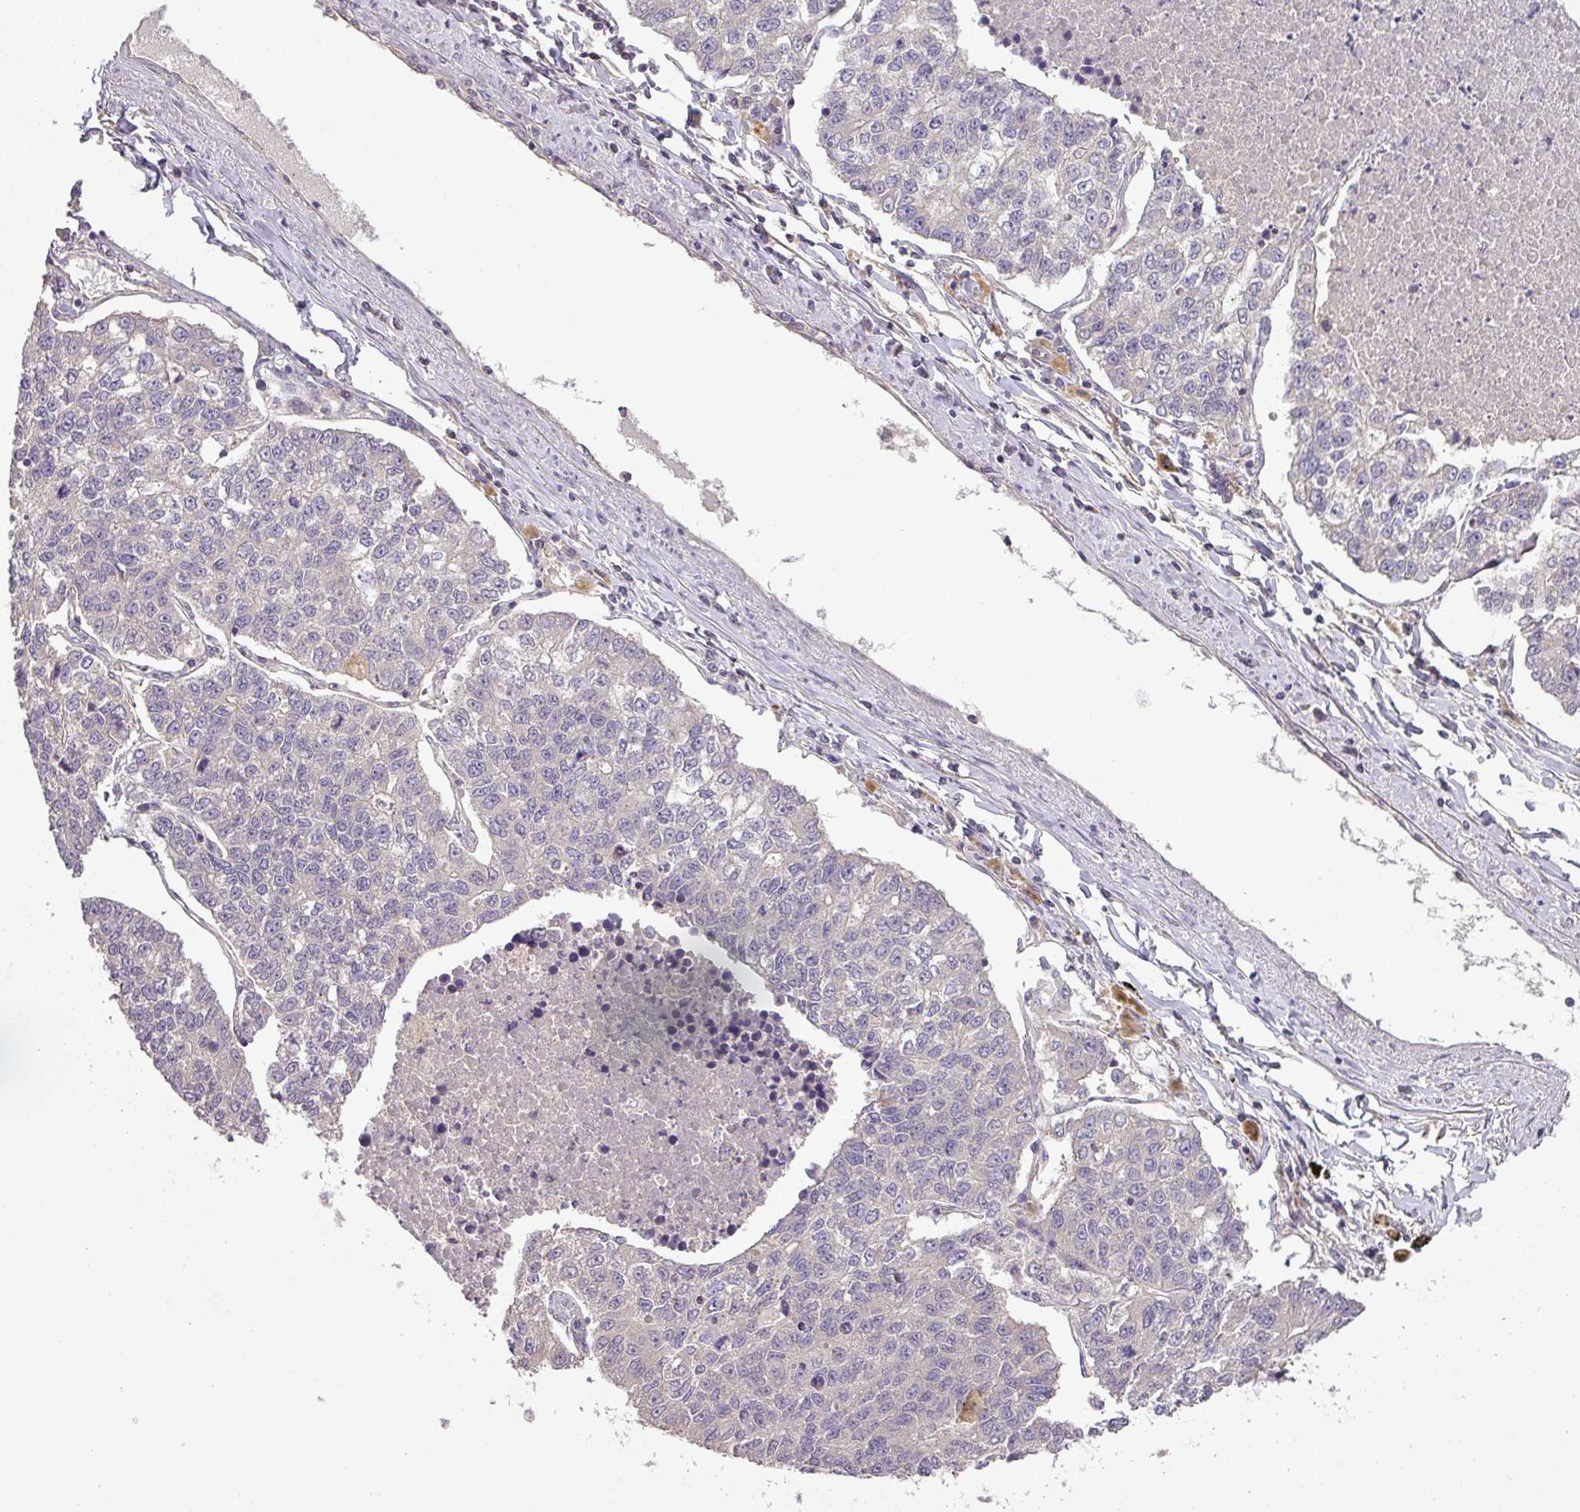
{"staining": {"intensity": "negative", "quantity": "none", "location": "none"}, "tissue": "lung cancer", "cell_type": "Tumor cells", "image_type": "cancer", "snomed": [{"axis": "morphology", "description": "Adenocarcinoma, NOS"}, {"axis": "topography", "description": "Lung"}], "caption": "The histopathology image exhibits no staining of tumor cells in lung cancer. (DAB (3,3'-diaminobenzidine) IHC visualized using brightfield microscopy, high magnification).", "gene": "TCL1B", "patient": {"sex": "male", "age": 49}}